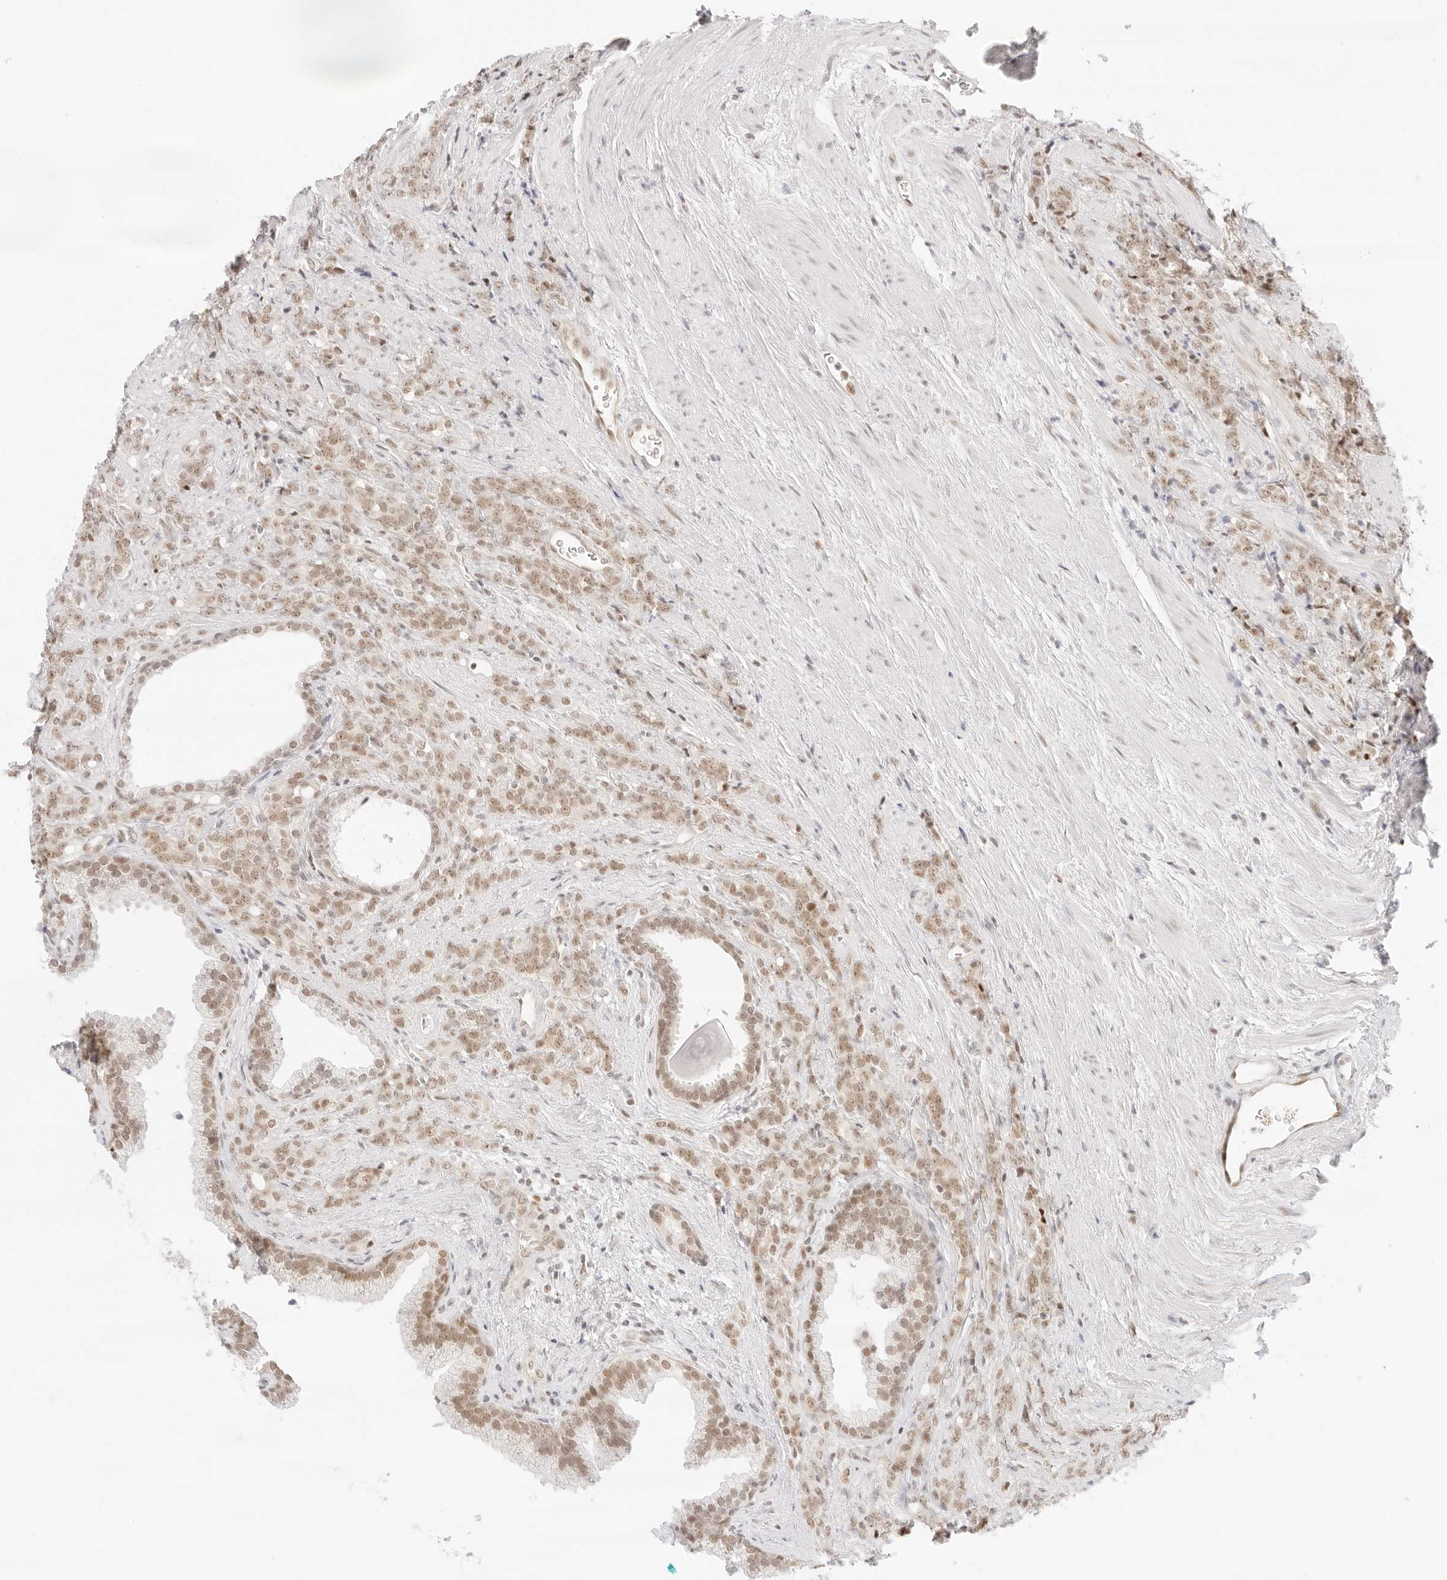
{"staining": {"intensity": "moderate", "quantity": ">75%", "location": "nuclear"}, "tissue": "prostate cancer", "cell_type": "Tumor cells", "image_type": "cancer", "snomed": [{"axis": "morphology", "description": "Adenocarcinoma, High grade"}, {"axis": "topography", "description": "Prostate"}], "caption": "A high-resolution histopathology image shows immunohistochemistry staining of prostate cancer (adenocarcinoma (high-grade)), which shows moderate nuclear expression in about >75% of tumor cells.", "gene": "ITGA6", "patient": {"sex": "male", "age": 62}}